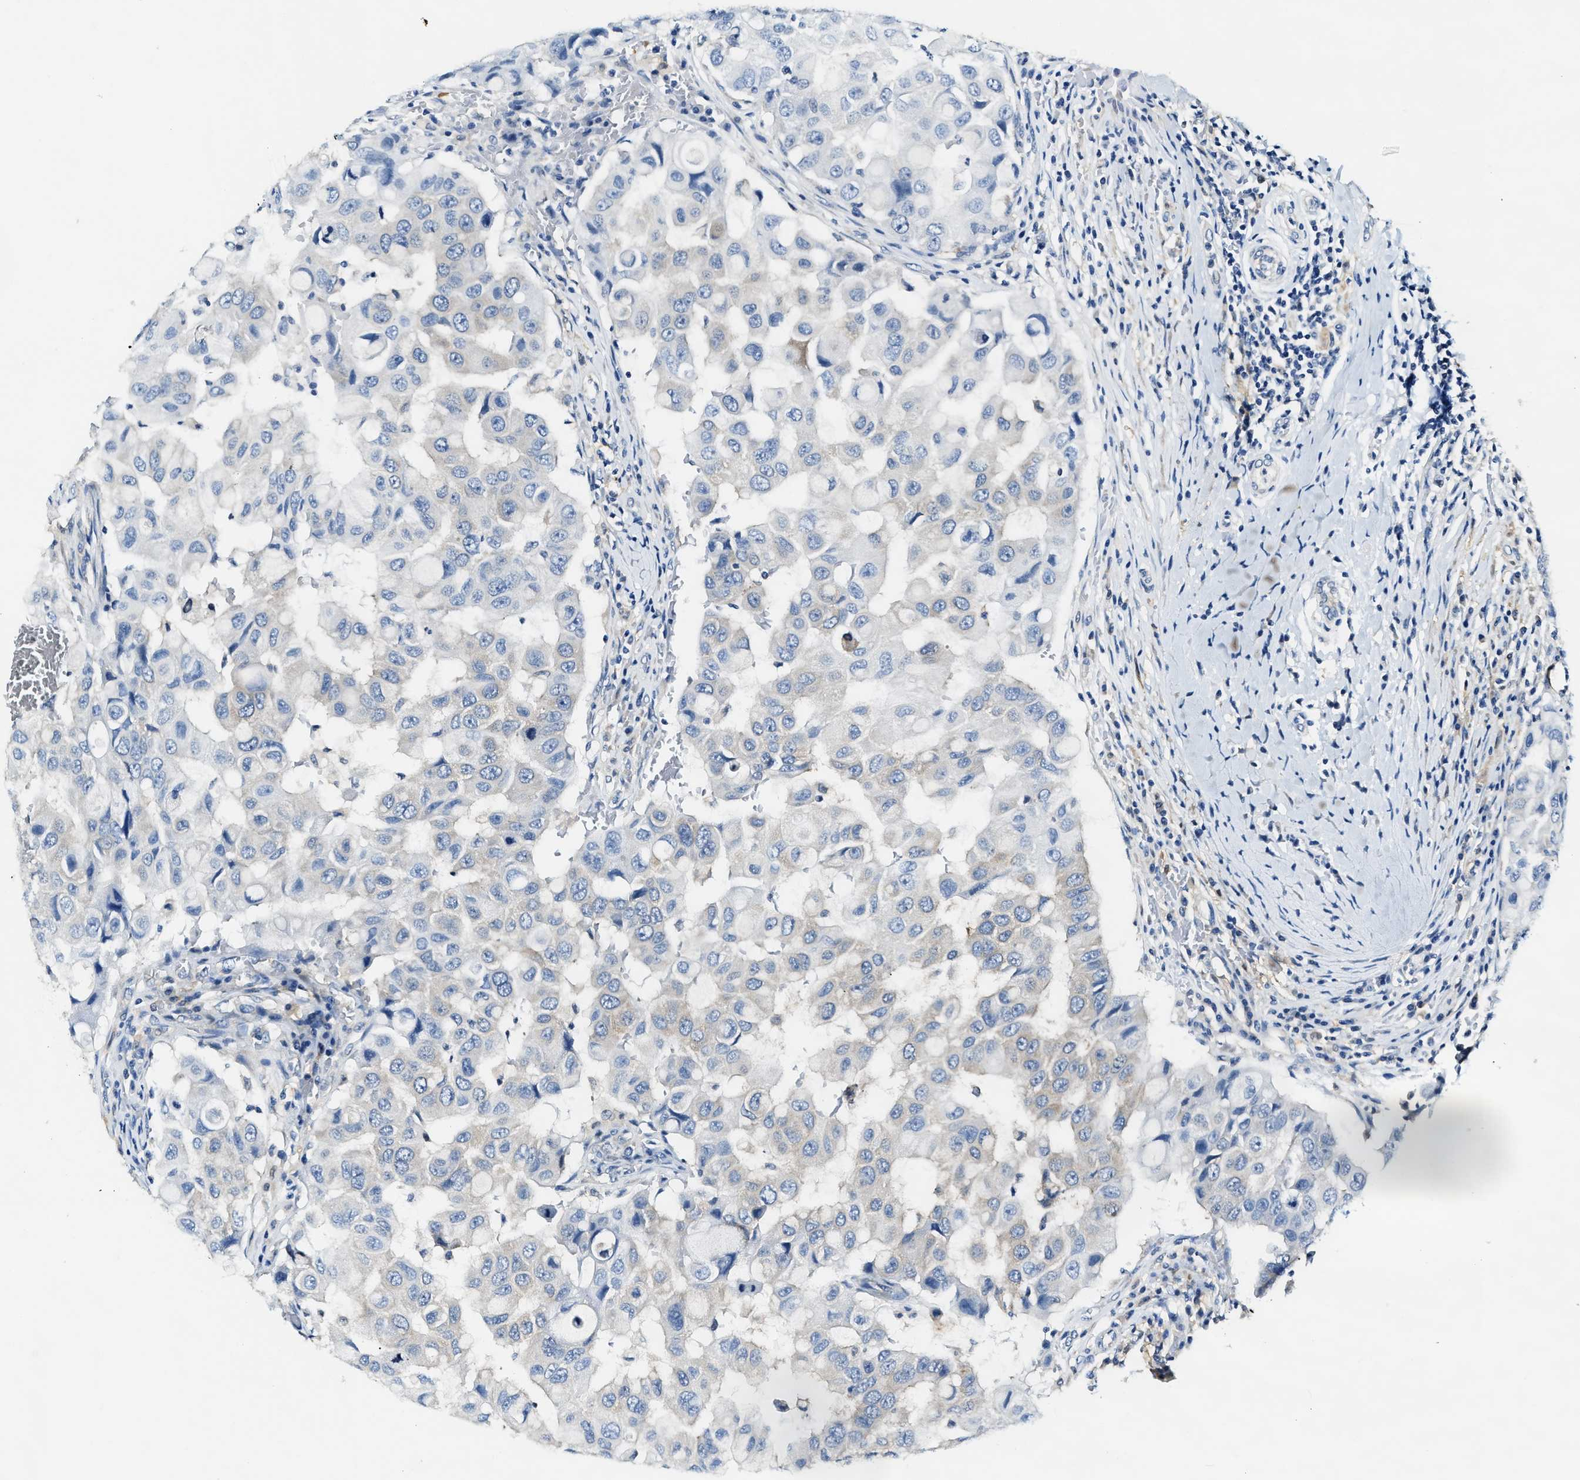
{"staining": {"intensity": "negative", "quantity": "none", "location": "none"}, "tissue": "breast cancer", "cell_type": "Tumor cells", "image_type": "cancer", "snomed": [{"axis": "morphology", "description": "Duct carcinoma"}, {"axis": "topography", "description": "Breast"}], "caption": "Immunohistochemistry histopathology image of breast invasive ductal carcinoma stained for a protein (brown), which shows no staining in tumor cells.", "gene": "EIF2AK2", "patient": {"sex": "female", "age": 27}}